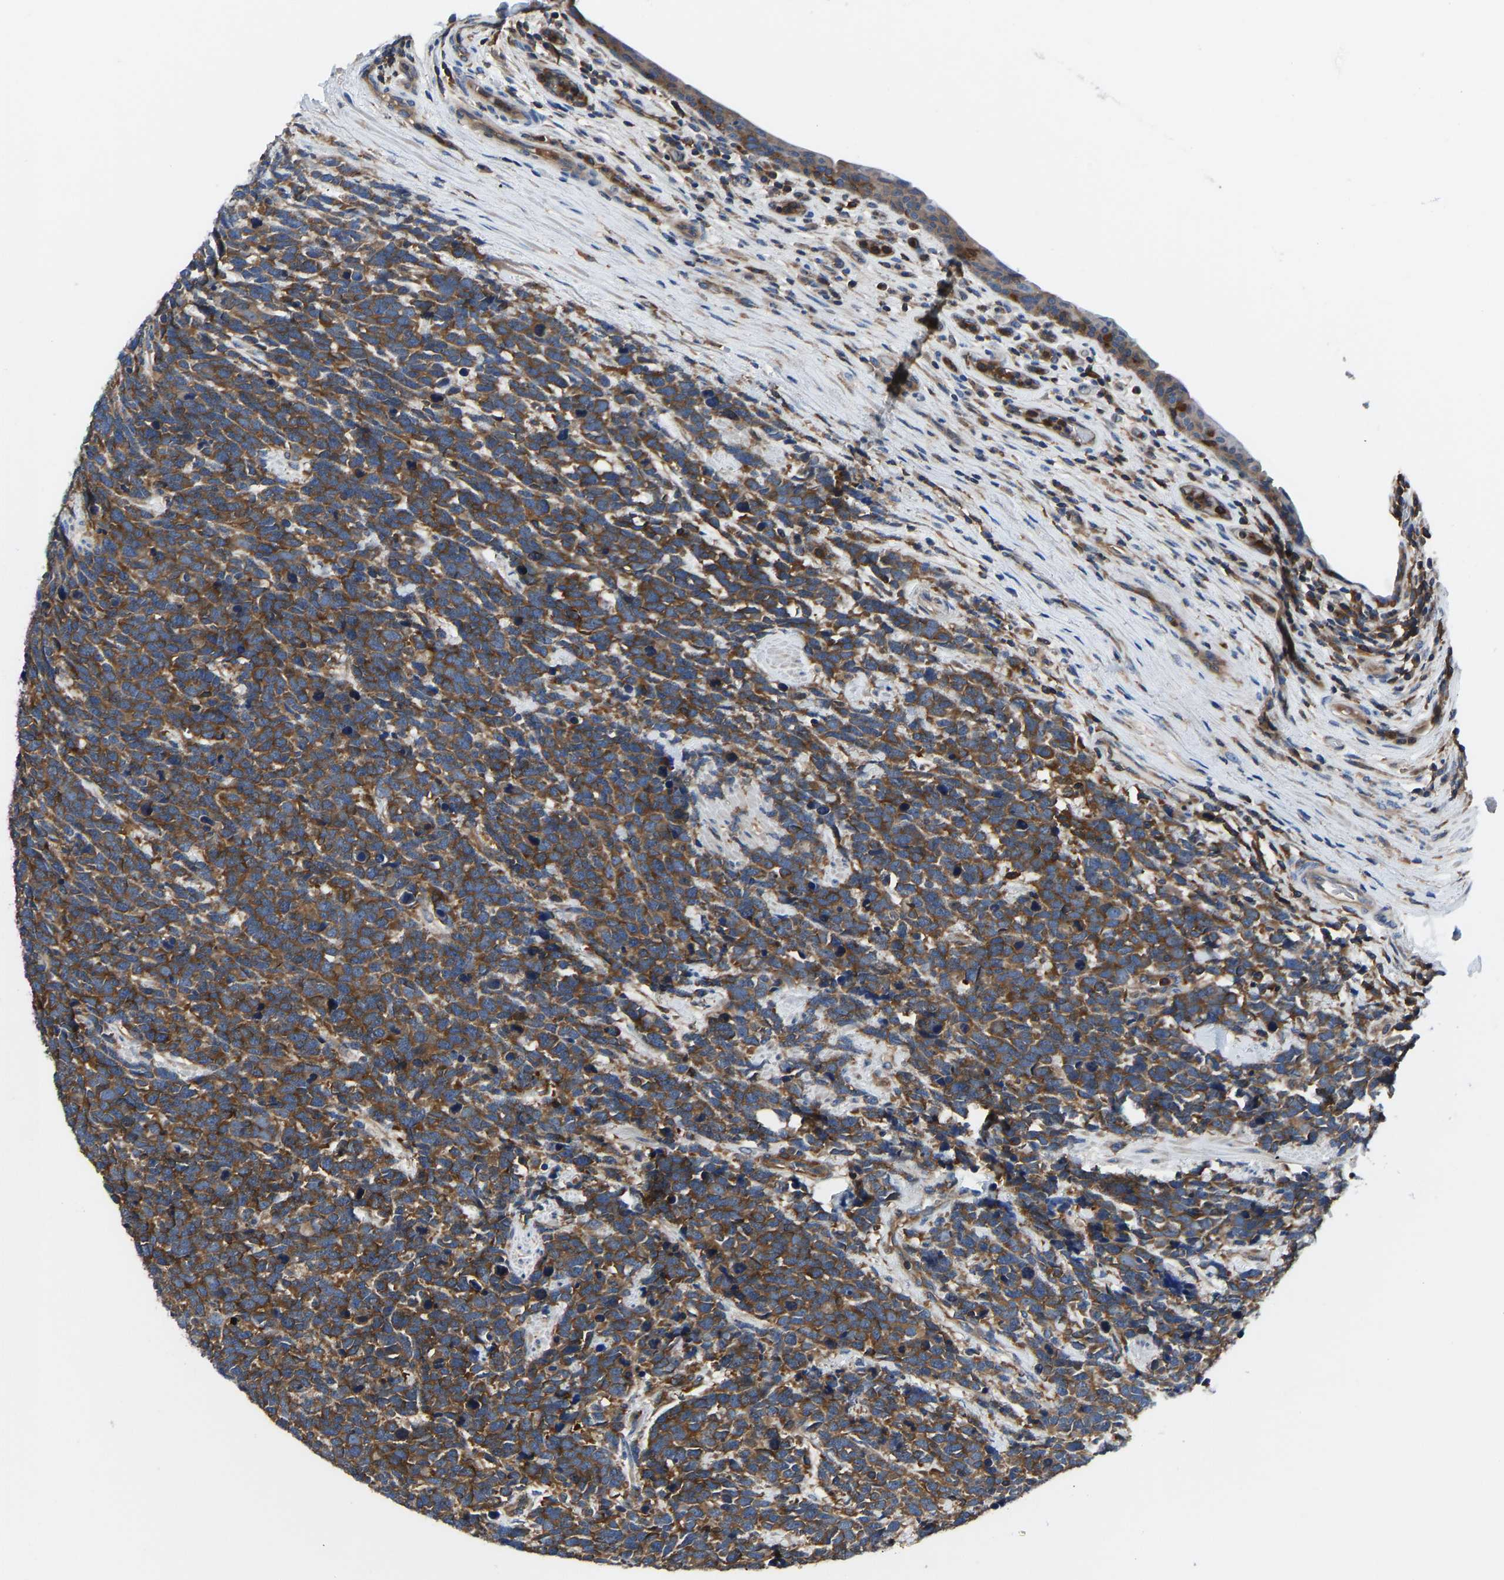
{"staining": {"intensity": "moderate", "quantity": ">75%", "location": "cytoplasmic/membranous"}, "tissue": "urothelial cancer", "cell_type": "Tumor cells", "image_type": "cancer", "snomed": [{"axis": "morphology", "description": "Urothelial carcinoma, High grade"}, {"axis": "topography", "description": "Urinary bladder"}], "caption": "The photomicrograph demonstrates staining of urothelial cancer, revealing moderate cytoplasmic/membranous protein expression (brown color) within tumor cells.", "gene": "PRKAR1A", "patient": {"sex": "female", "age": 82}}